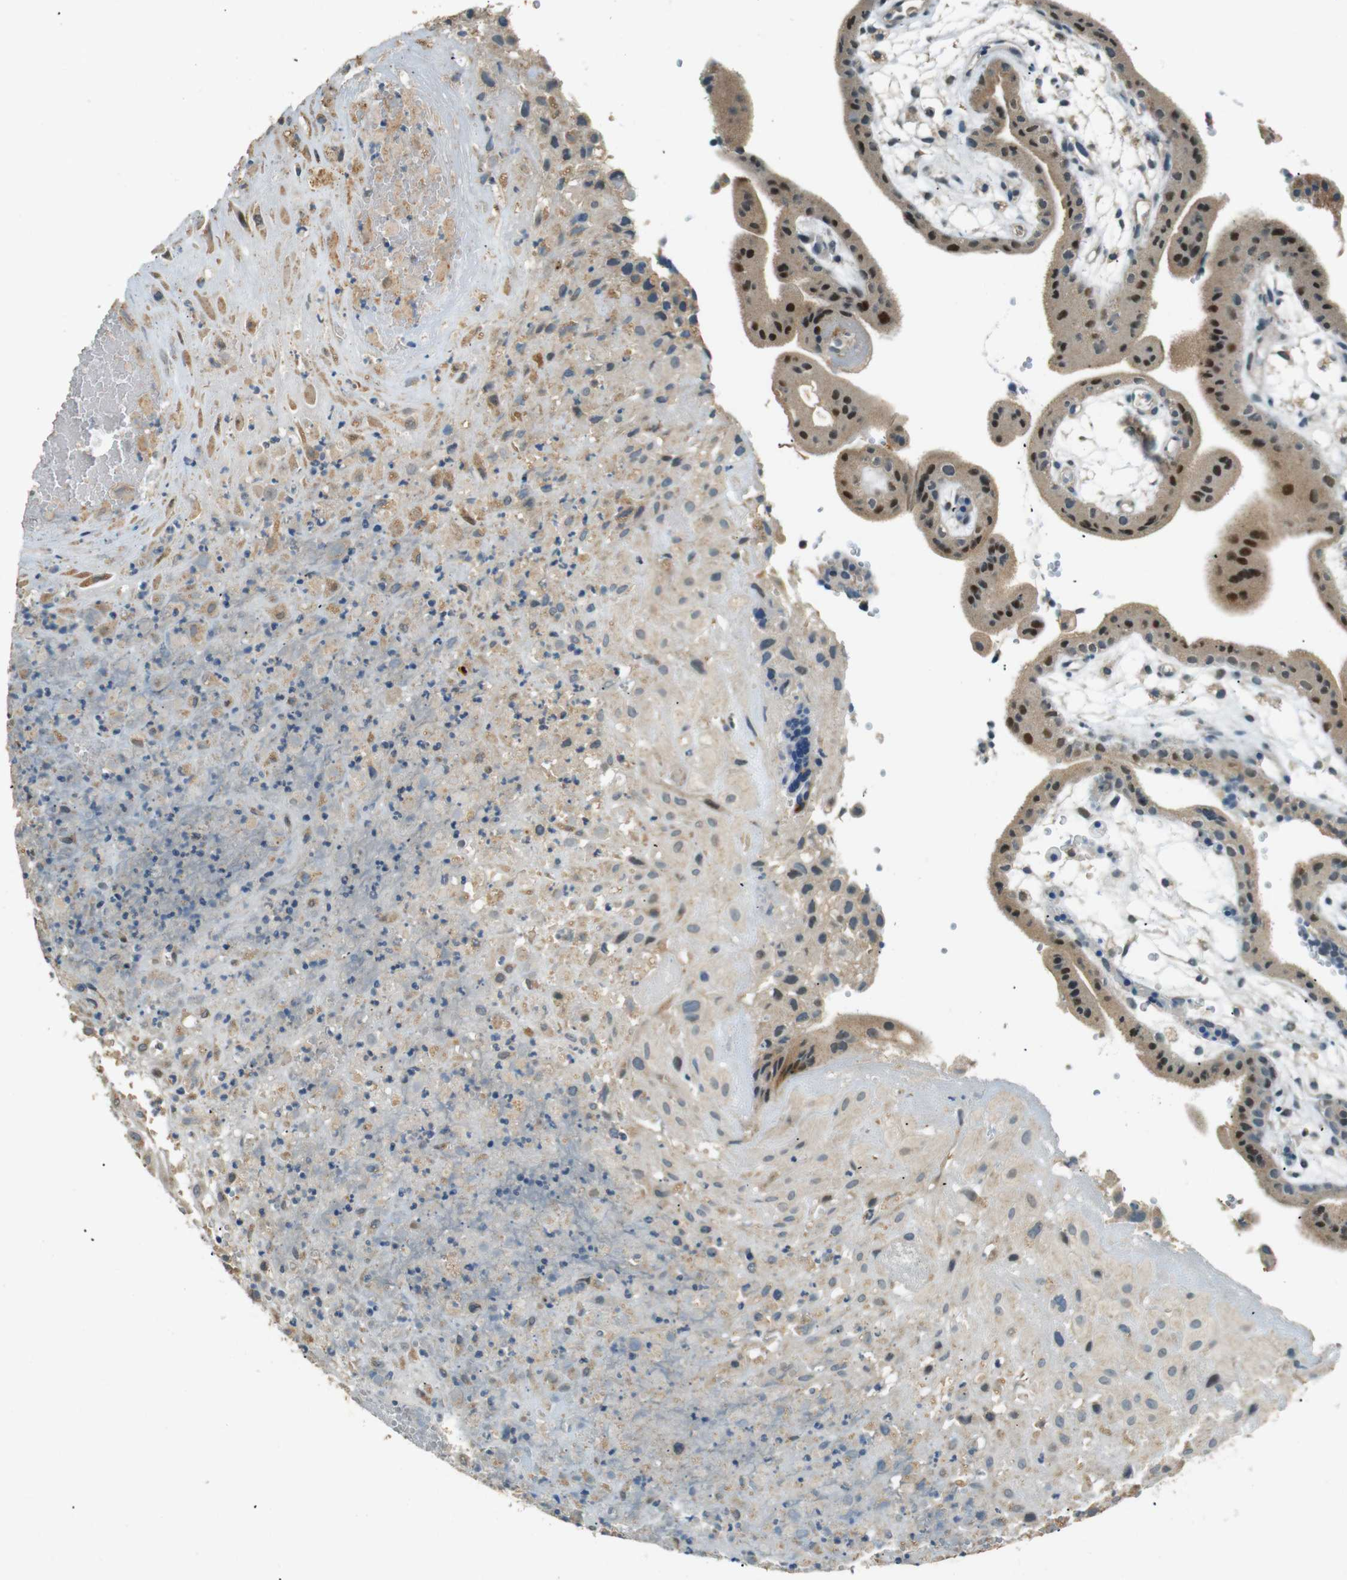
{"staining": {"intensity": "weak", "quantity": "25%-75%", "location": "cytoplasmic/membranous"}, "tissue": "placenta", "cell_type": "Decidual cells", "image_type": "normal", "snomed": [{"axis": "morphology", "description": "Normal tissue, NOS"}, {"axis": "topography", "description": "Placenta"}], "caption": "Approximately 25%-75% of decidual cells in normal human placenta exhibit weak cytoplasmic/membranous protein expression as visualized by brown immunohistochemical staining.", "gene": "MAGI2", "patient": {"sex": "female", "age": 18}}